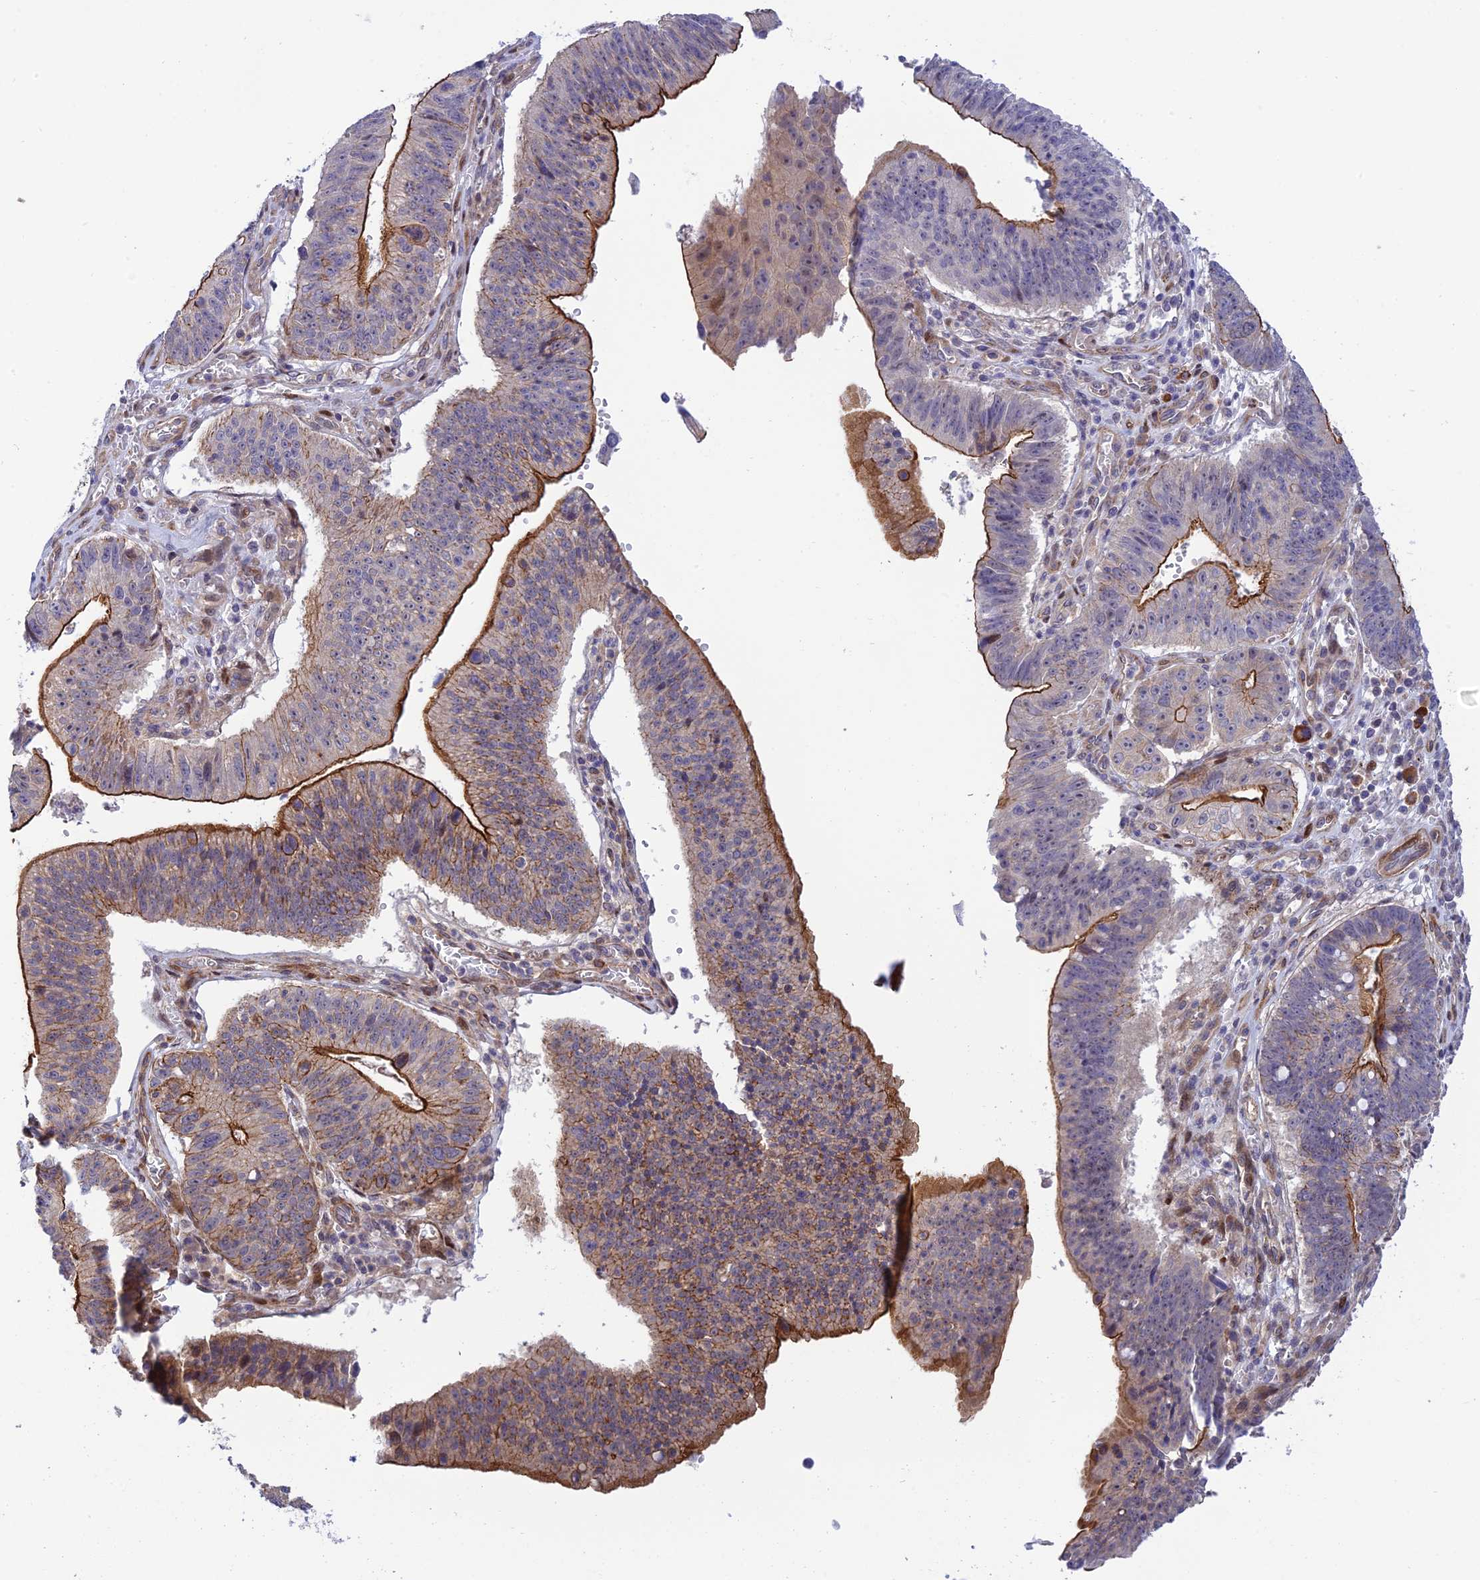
{"staining": {"intensity": "strong", "quantity": "25%-75%", "location": "cytoplasmic/membranous"}, "tissue": "stomach cancer", "cell_type": "Tumor cells", "image_type": "cancer", "snomed": [{"axis": "morphology", "description": "Adenocarcinoma, NOS"}, {"axis": "topography", "description": "Stomach"}], "caption": "Immunohistochemical staining of human stomach adenocarcinoma displays strong cytoplasmic/membranous protein expression in approximately 25%-75% of tumor cells. The staining was performed using DAB (3,3'-diaminobenzidine) to visualize the protein expression in brown, while the nuclei were stained in blue with hematoxylin (Magnification: 20x).", "gene": "ZNF584", "patient": {"sex": "male", "age": 59}}